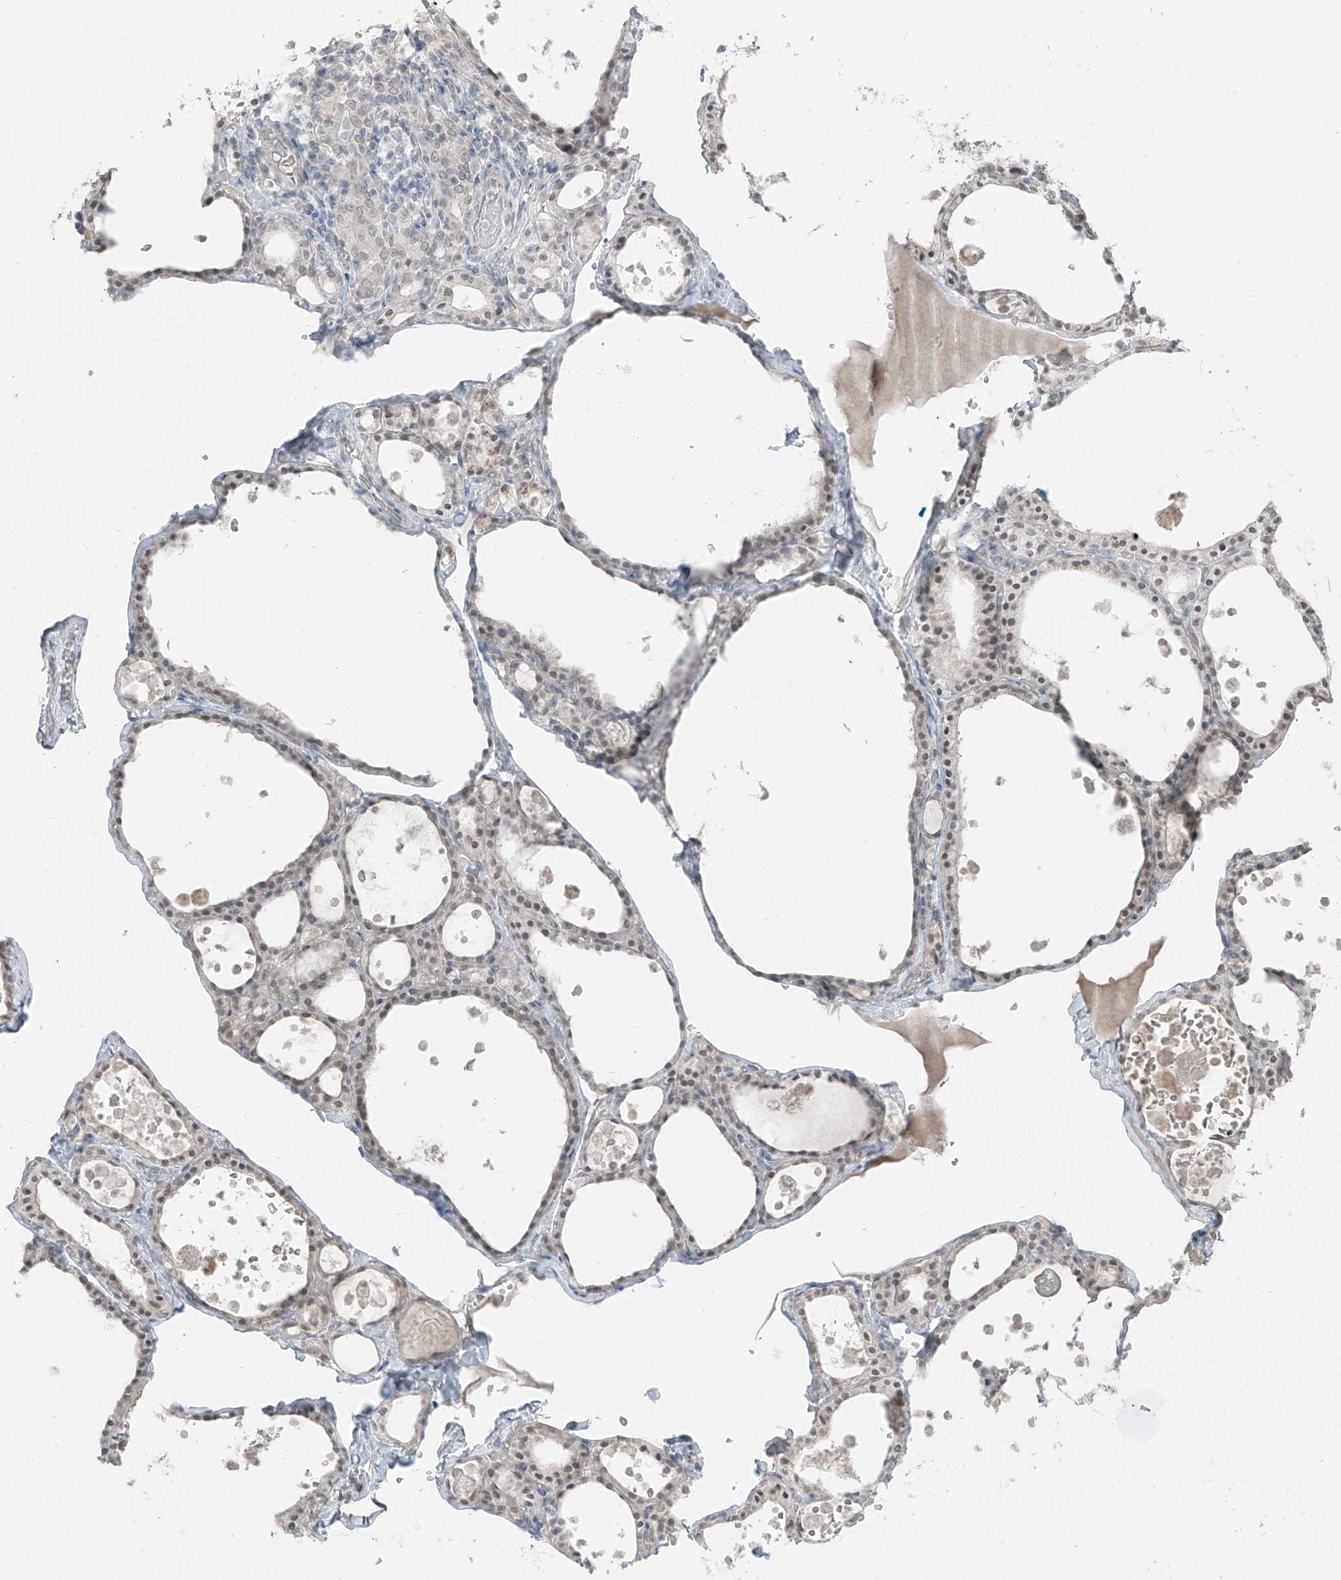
{"staining": {"intensity": "moderate", "quantity": ">75%", "location": "nuclear"}, "tissue": "thyroid gland", "cell_type": "Glandular cells", "image_type": "normal", "snomed": [{"axis": "morphology", "description": "Normal tissue, NOS"}, {"axis": "topography", "description": "Thyroid gland"}], "caption": "Moderate nuclear protein expression is present in about >75% of glandular cells in thyroid gland.", "gene": "PRDM6", "patient": {"sex": "male", "age": 56}}